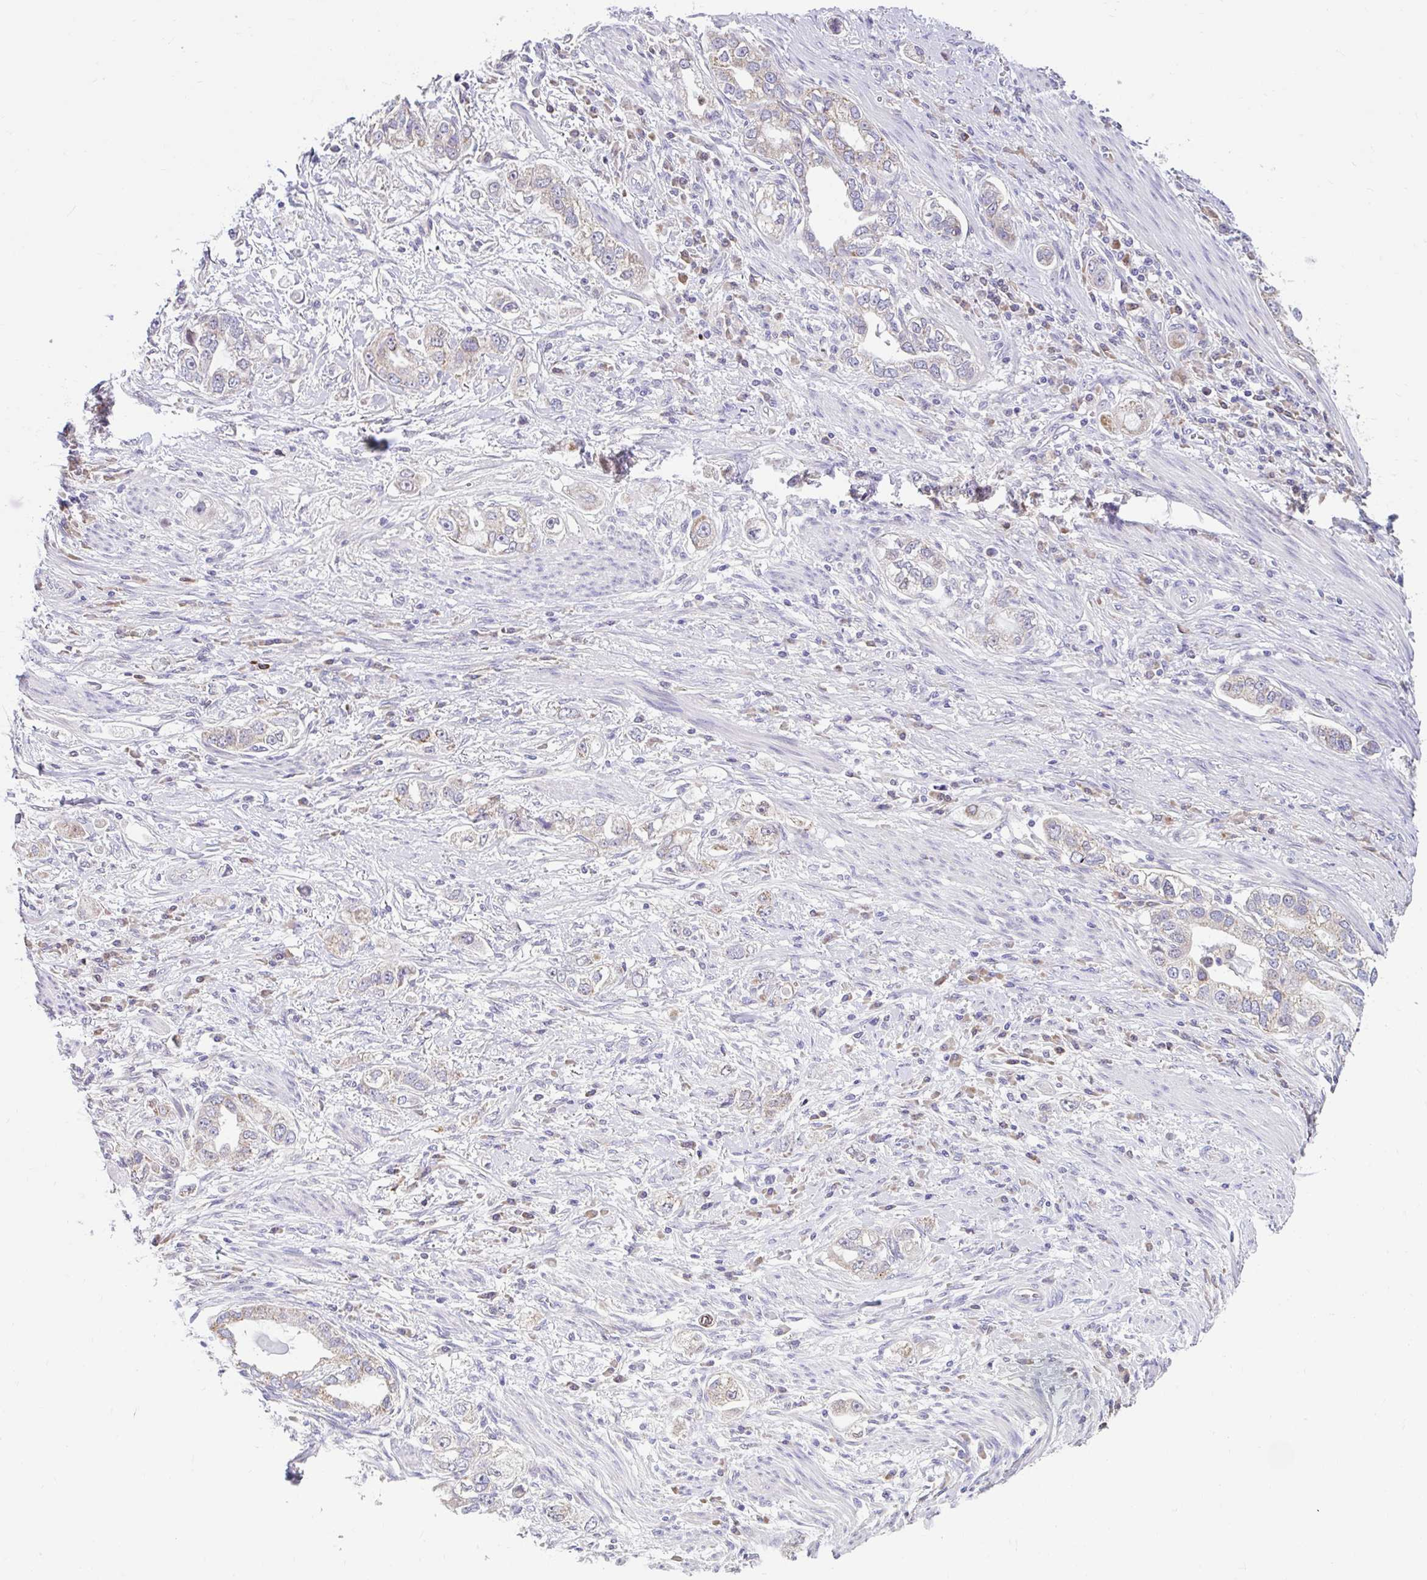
{"staining": {"intensity": "weak", "quantity": ">75%", "location": "cytoplasmic/membranous"}, "tissue": "stomach cancer", "cell_type": "Tumor cells", "image_type": "cancer", "snomed": [{"axis": "morphology", "description": "Adenocarcinoma, NOS"}, {"axis": "topography", "description": "Stomach, lower"}], "caption": "Stomach cancer stained with a brown dye demonstrates weak cytoplasmic/membranous positive staining in approximately >75% of tumor cells.", "gene": "NT5C1B", "patient": {"sex": "female", "age": 93}}